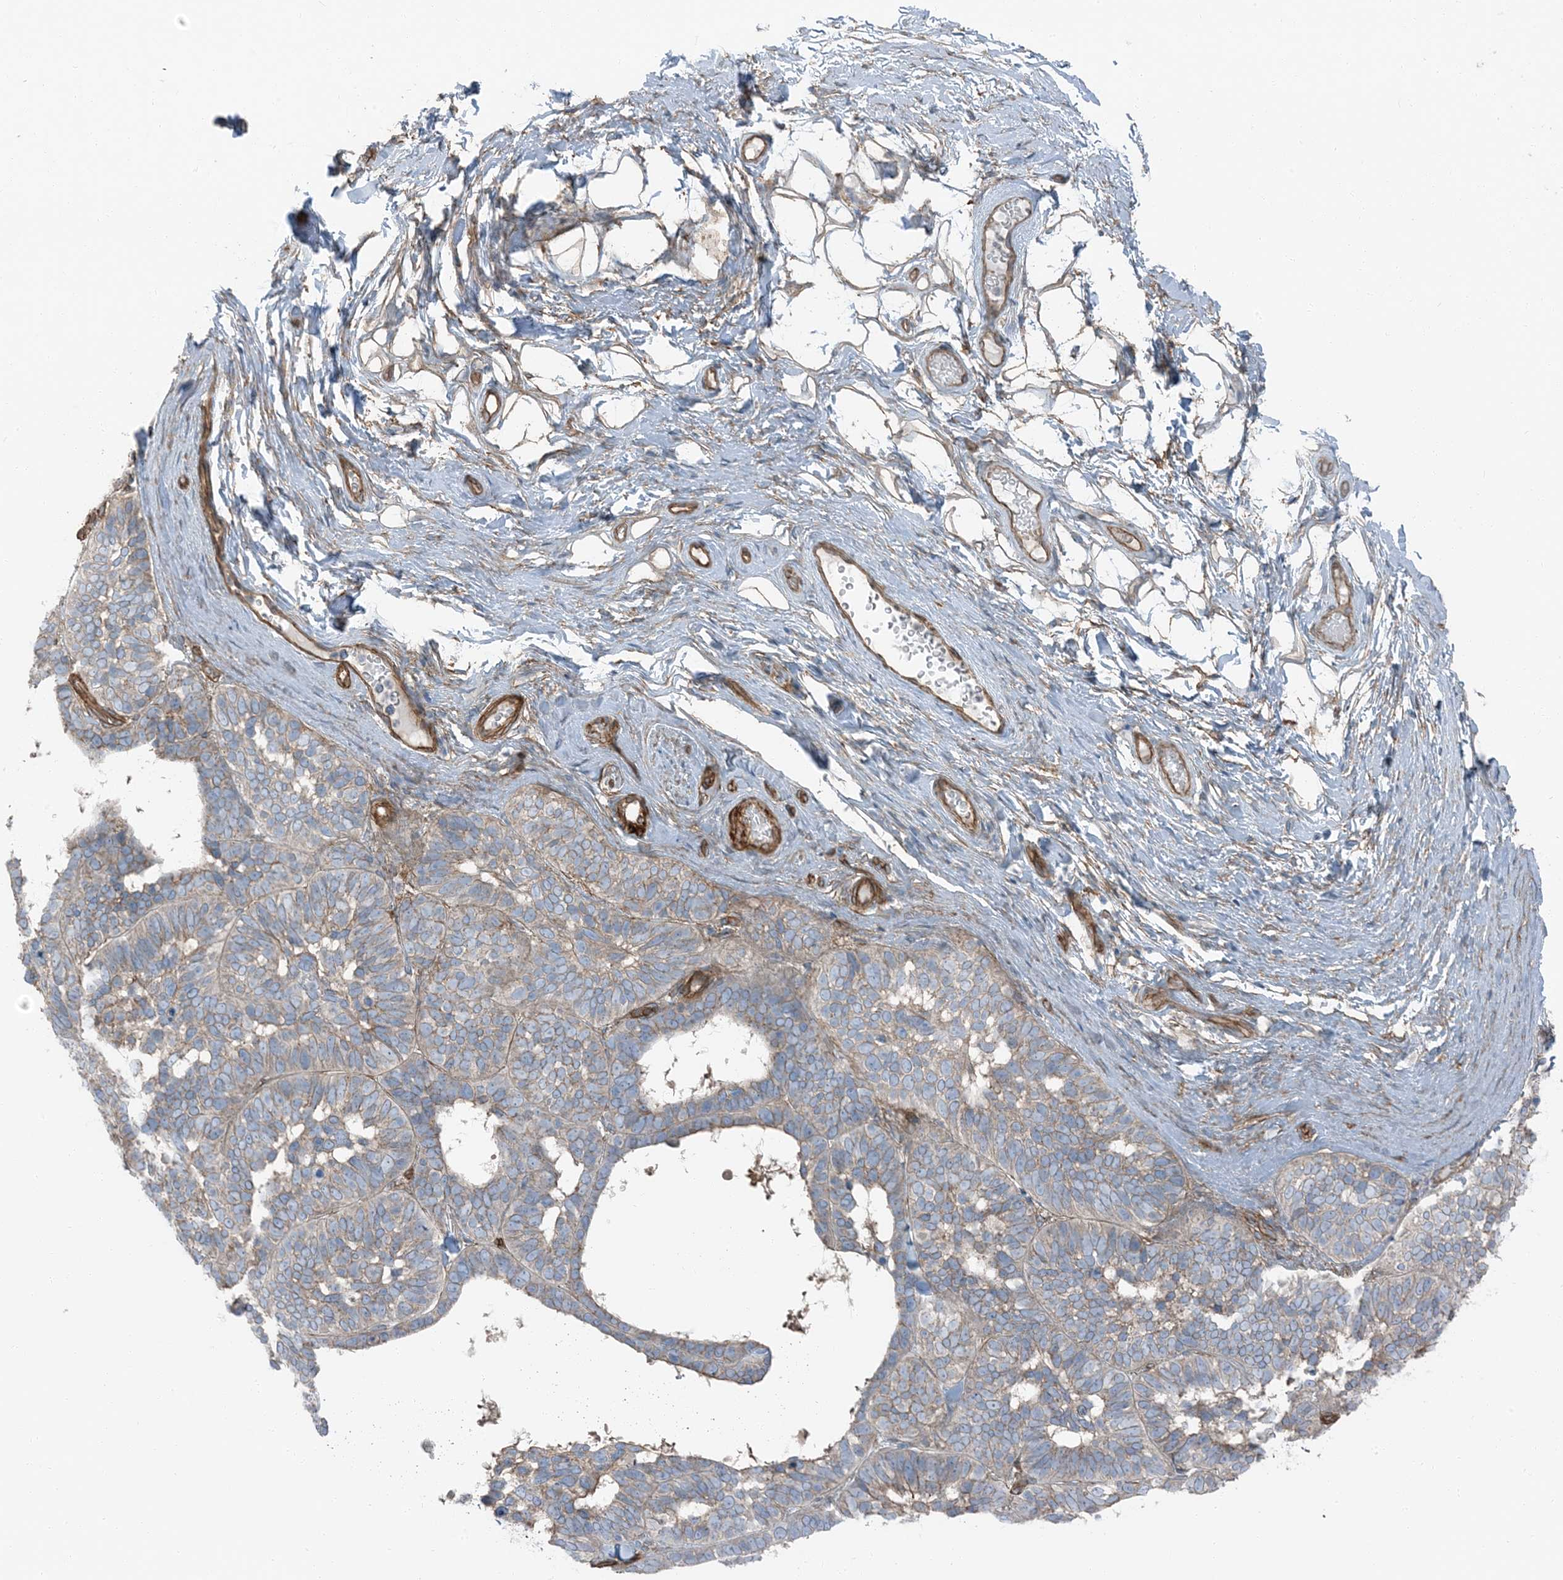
{"staining": {"intensity": "weak", "quantity": "<25%", "location": "cytoplasmic/membranous"}, "tissue": "skin cancer", "cell_type": "Tumor cells", "image_type": "cancer", "snomed": [{"axis": "morphology", "description": "Basal cell carcinoma"}, {"axis": "topography", "description": "Skin"}], "caption": "There is no significant expression in tumor cells of skin basal cell carcinoma.", "gene": "ZFP90", "patient": {"sex": "male", "age": 62}}